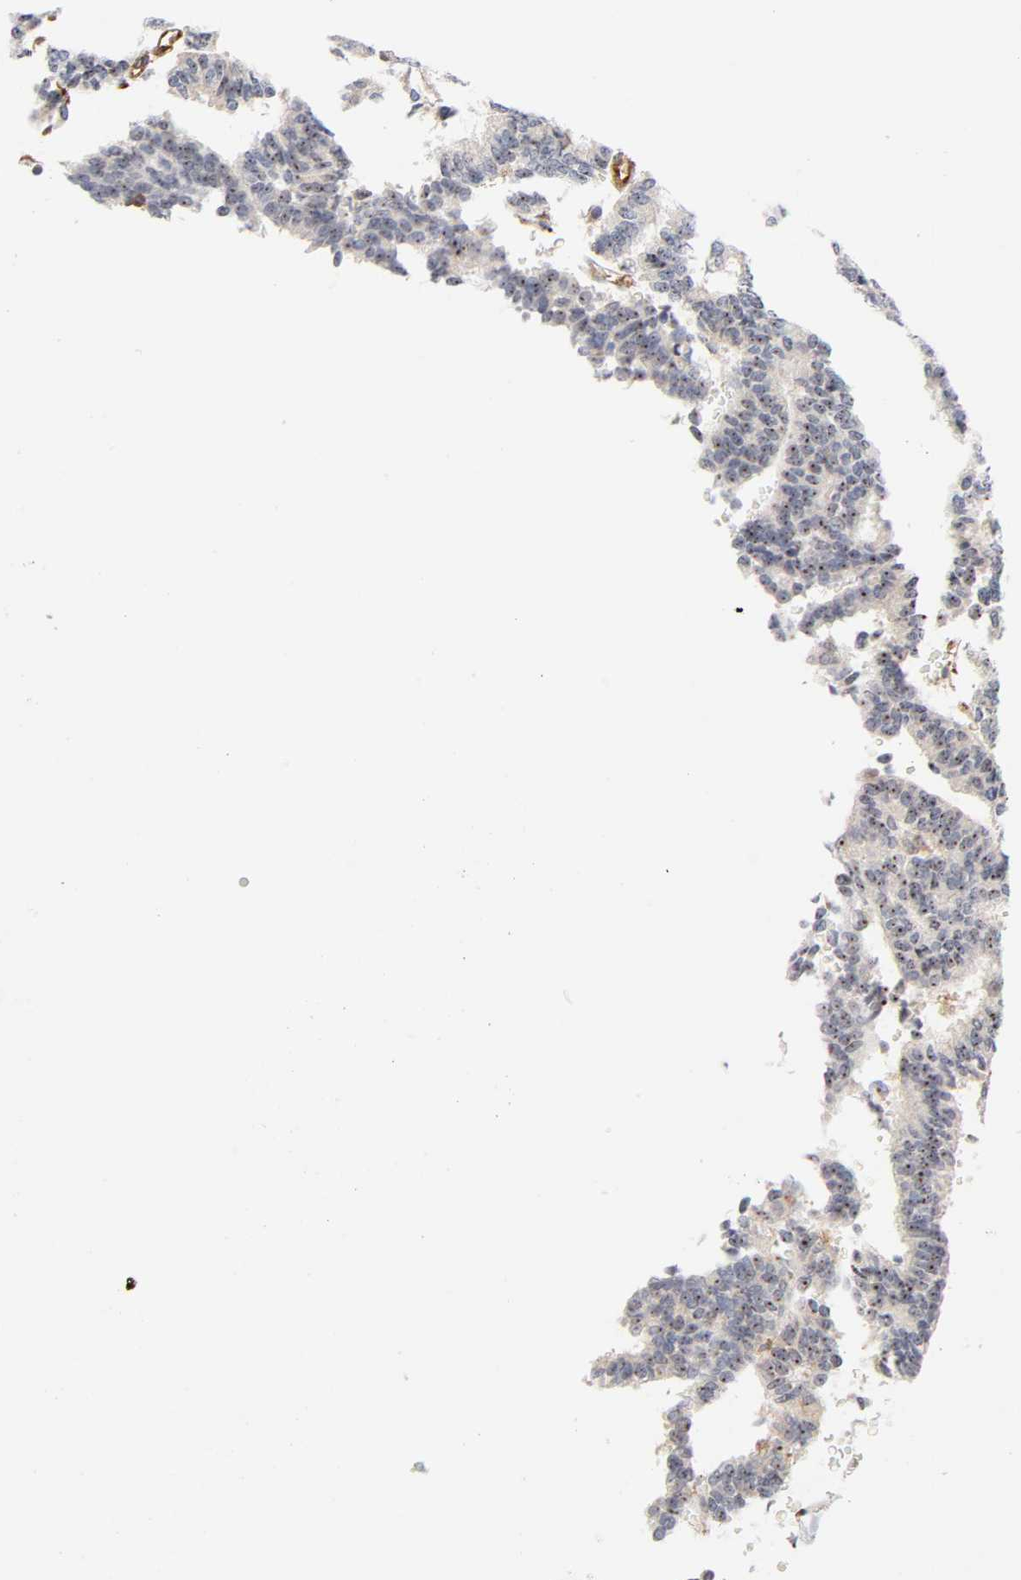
{"staining": {"intensity": "strong", "quantity": ">75%", "location": "cytoplasmic/membranous,nuclear"}, "tissue": "thyroid cancer", "cell_type": "Tumor cells", "image_type": "cancer", "snomed": [{"axis": "morphology", "description": "Papillary adenocarcinoma, NOS"}, {"axis": "topography", "description": "Thyroid gland"}], "caption": "Protein staining reveals strong cytoplasmic/membranous and nuclear positivity in about >75% of tumor cells in papillary adenocarcinoma (thyroid).", "gene": "PLD1", "patient": {"sex": "female", "age": 35}}